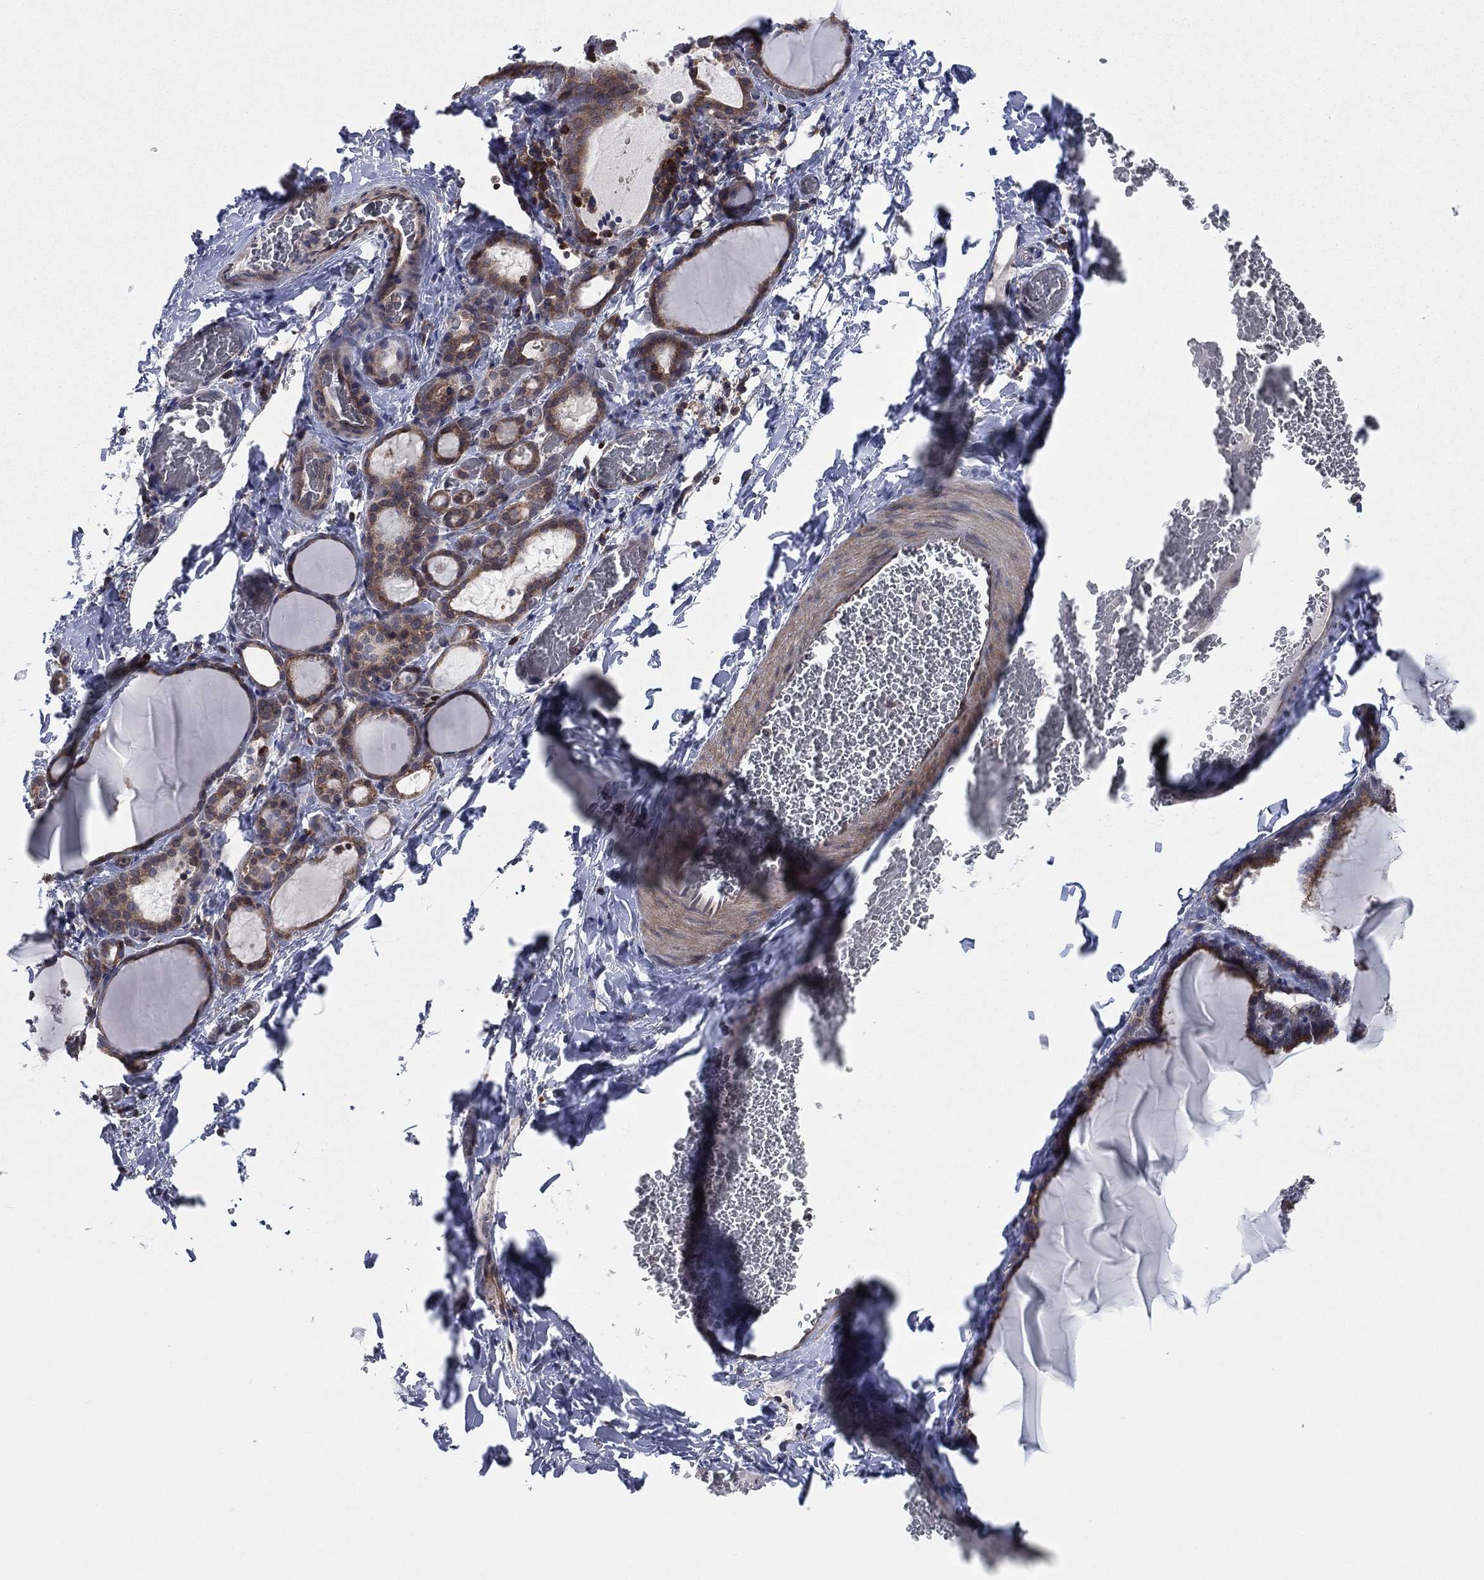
{"staining": {"intensity": "moderate", "quantity": ">75%", "location": "cytoplasmic/membranous"}, "tissue": "thyroid gland", "cell_type": "Glandular cells", "image_type": "normal", "snomed": [{"axis": "morphology", "description": "Normal tissue, NOS"}, {"axis": "morphology", "description": "Hyperplasia, NOS"}, {"axis": "topography", "description": "Thyroid gland"}], "caption": "IHC (DAB (3,3'-diaminobenzidine)) staining of benign thyroid gland displays moderate cytoplasmic/membranous protein expression in about >75% of glandular cells. The staining was performed using DAB to visualize the protein expression in brown, while the nuclei were stained in blue with hematoxylin (Magnification: 20x).", "gene": "C2orf76", "patient": {"sex": "female", "age": 27}}